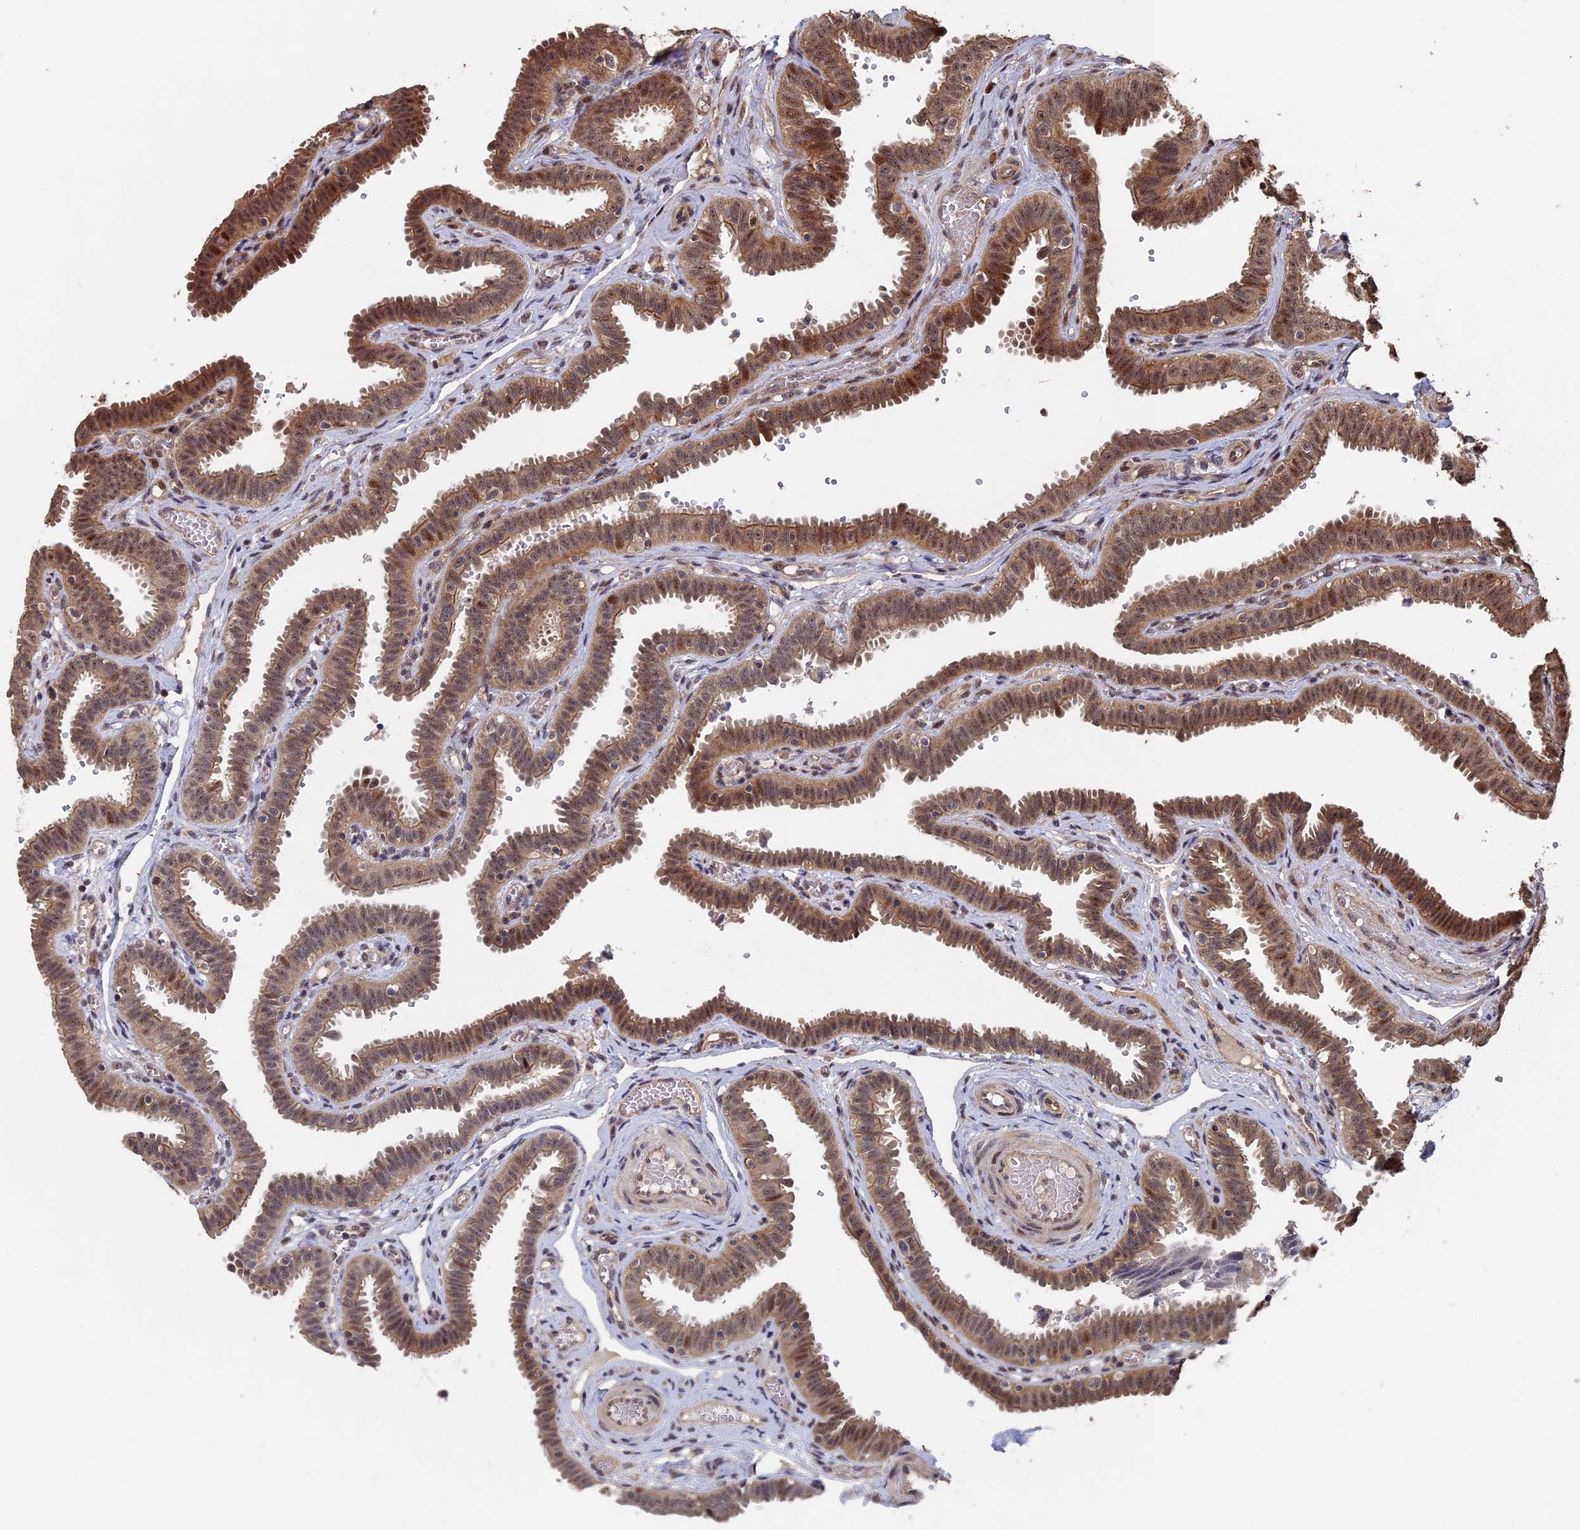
{"staining": {"intensity": "moderate", "quantity": ">75%", "location": "cytoplasmic/membranous,nuclear"}, "tissue": "fallopian tube", "cell_type": "Glandular cells", "image_type": "normal", "snomed": [{"axis": "morphology", "description": "Normal tissue, NOS"}, {"axis": "topography", "description": "Fallopian tube"}], "caption": "The histopathology image demonstrates staining of normal fallopian tube, revealing moderate cytoplasmic/membranous,nuclear protein expression (brown color) within glandular cells.", "gene": "KIAA1328", "patient": {"sex": "female", "age": 37}}